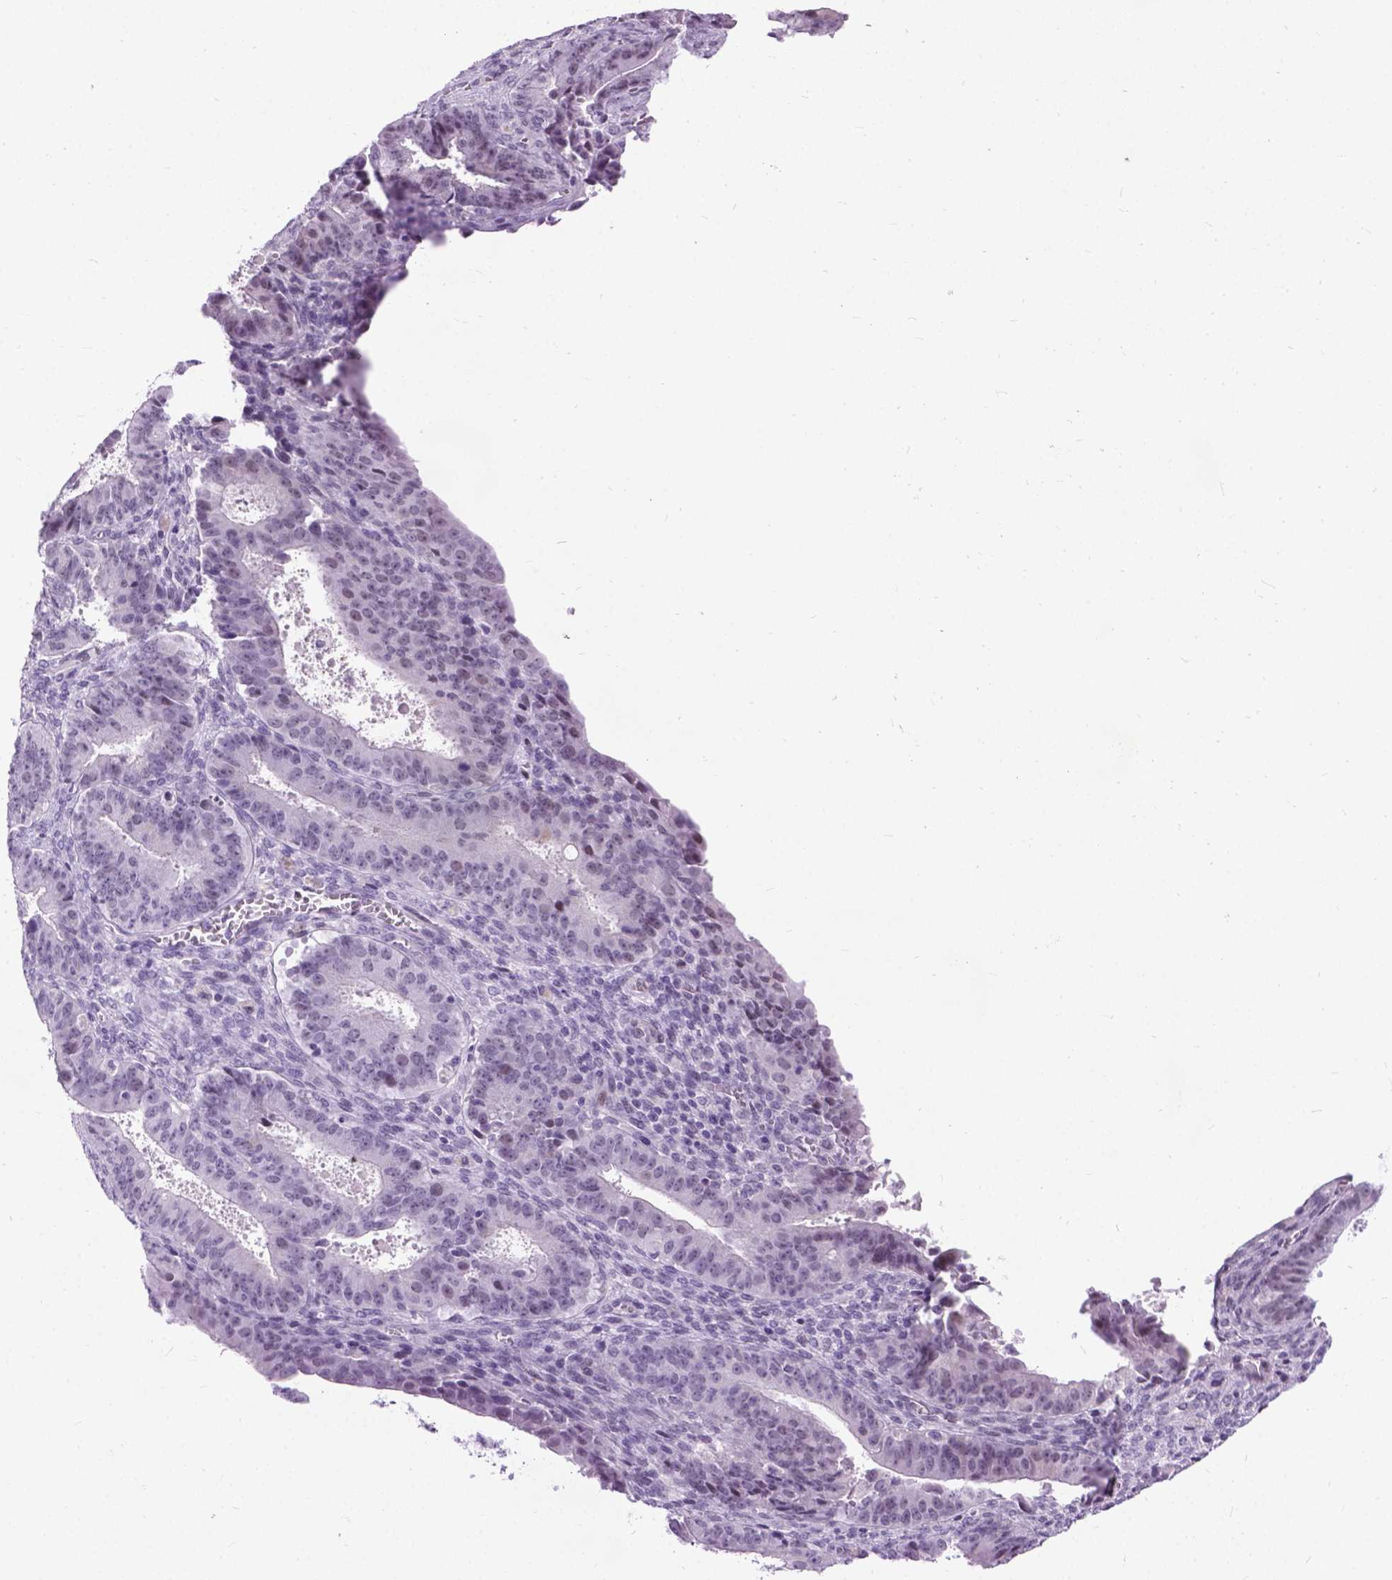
{"staining": {"intensity": "negative", "quantity": "none", "location": "none"}, "tissue": "ovarian cancer", "cell_type": "Tumor cells", "image_type": "cancer", "snomed": [{"axis": "morphology", "description": "Carcinoma, endometroid"}, {"axis": "topography", "description": "Ovary"}], "caption": "IHC image of neoplastic tissue: ovarian endometroid carcinoma stained with DAB displays no significant protein staining in tumor cells.", "gene": "PROB1", "patient": {"sex": "female", "age": 42}}